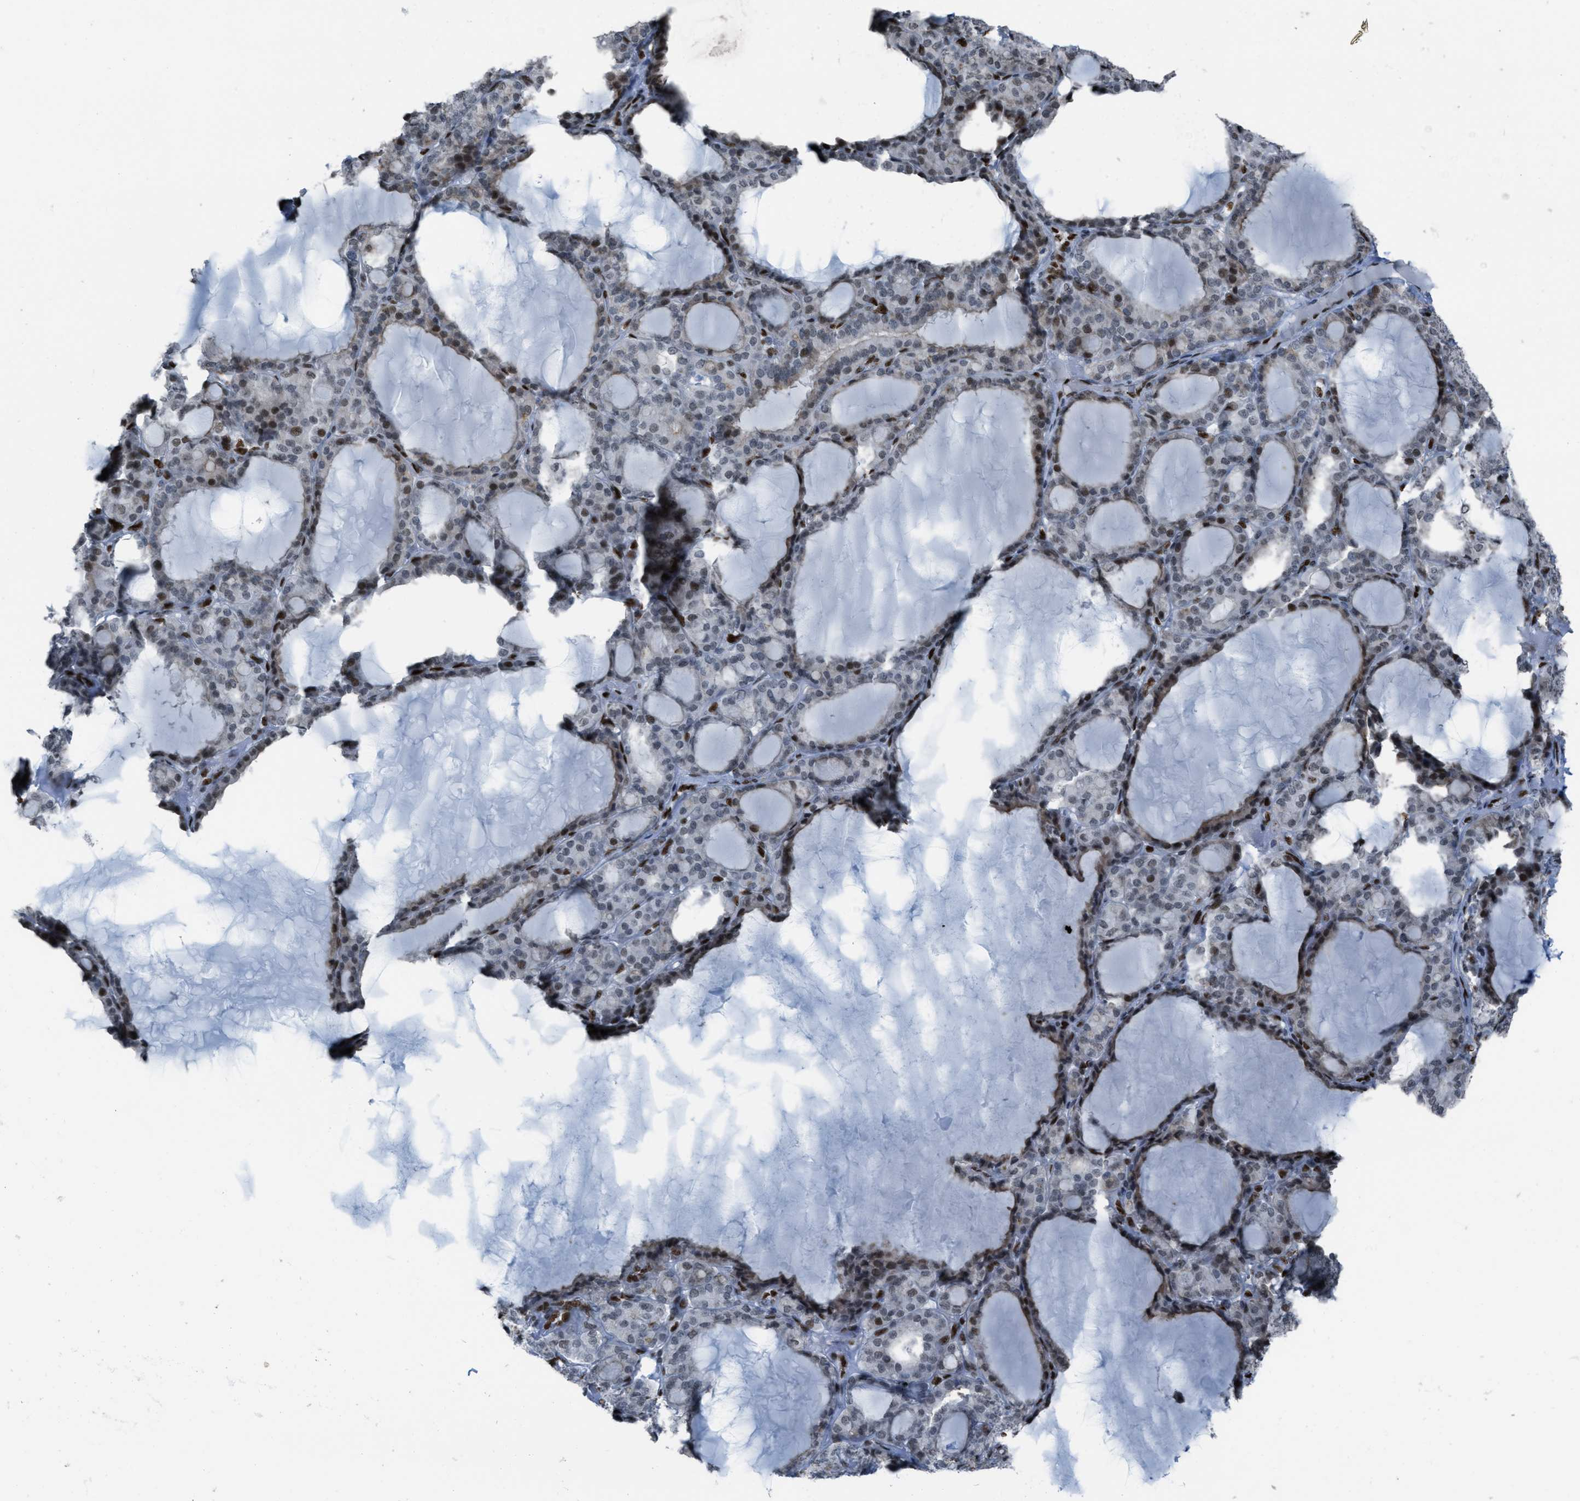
{"staining": {"intensity": "strong", "quantity": "<25%", "location": "nuclear"}, "tissue": "thyroid gland", "cell_type": "Glandular cells", "image_type": "normal", "snomed": [{"axis": "morphology", "description": "Normal tissue, NOS"}, {"axis": "topography", "description": "Thyroid gland"}], "caption": "Immunohistochemical staining of normal human thyroid gland demonstrates <25% levels of strong nuclear protein positivity in approximately <25% of glandular cells.", "gene": "SLFN5", "patient": {"sex": "female", "age": 28}}